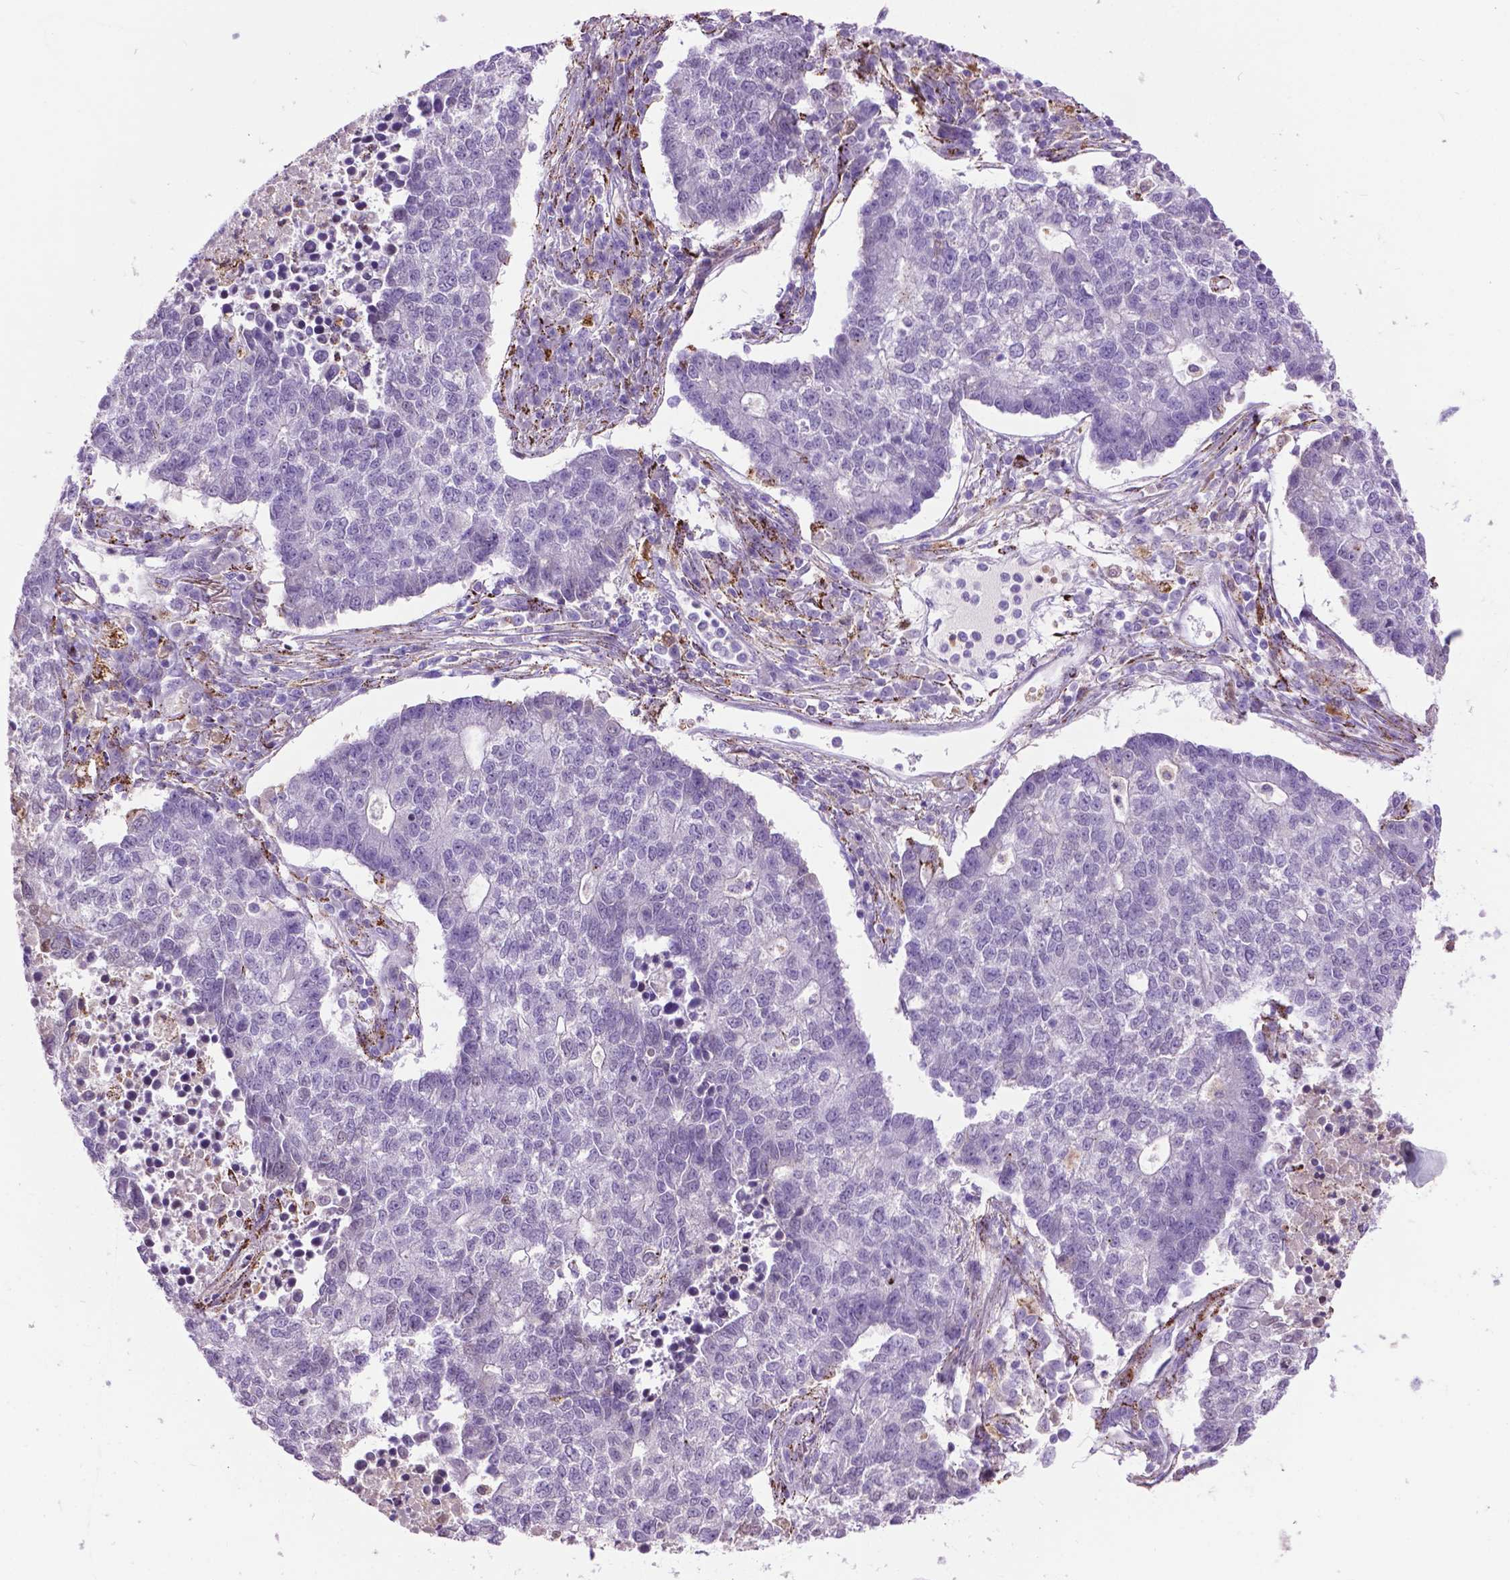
{"staining": {"intensity": "negative", "quantity": "none", "location": "none"}, "tissue": "lung cancer", "cell_type": "Tumor cells", "image_type": "cancer", "snomed": [{"axis": "morphology", "description": "Adenocarcinoma, NOS"}, {"axis": "topography", "description": "Lung"}], "caption": "Lung cancer (adenocarcinoma) was stained to show a protein in brown. There is no significant expression in tumor cells.", "gene": "TMEM132E", "patient": {"sex": "male", "age": 57}}